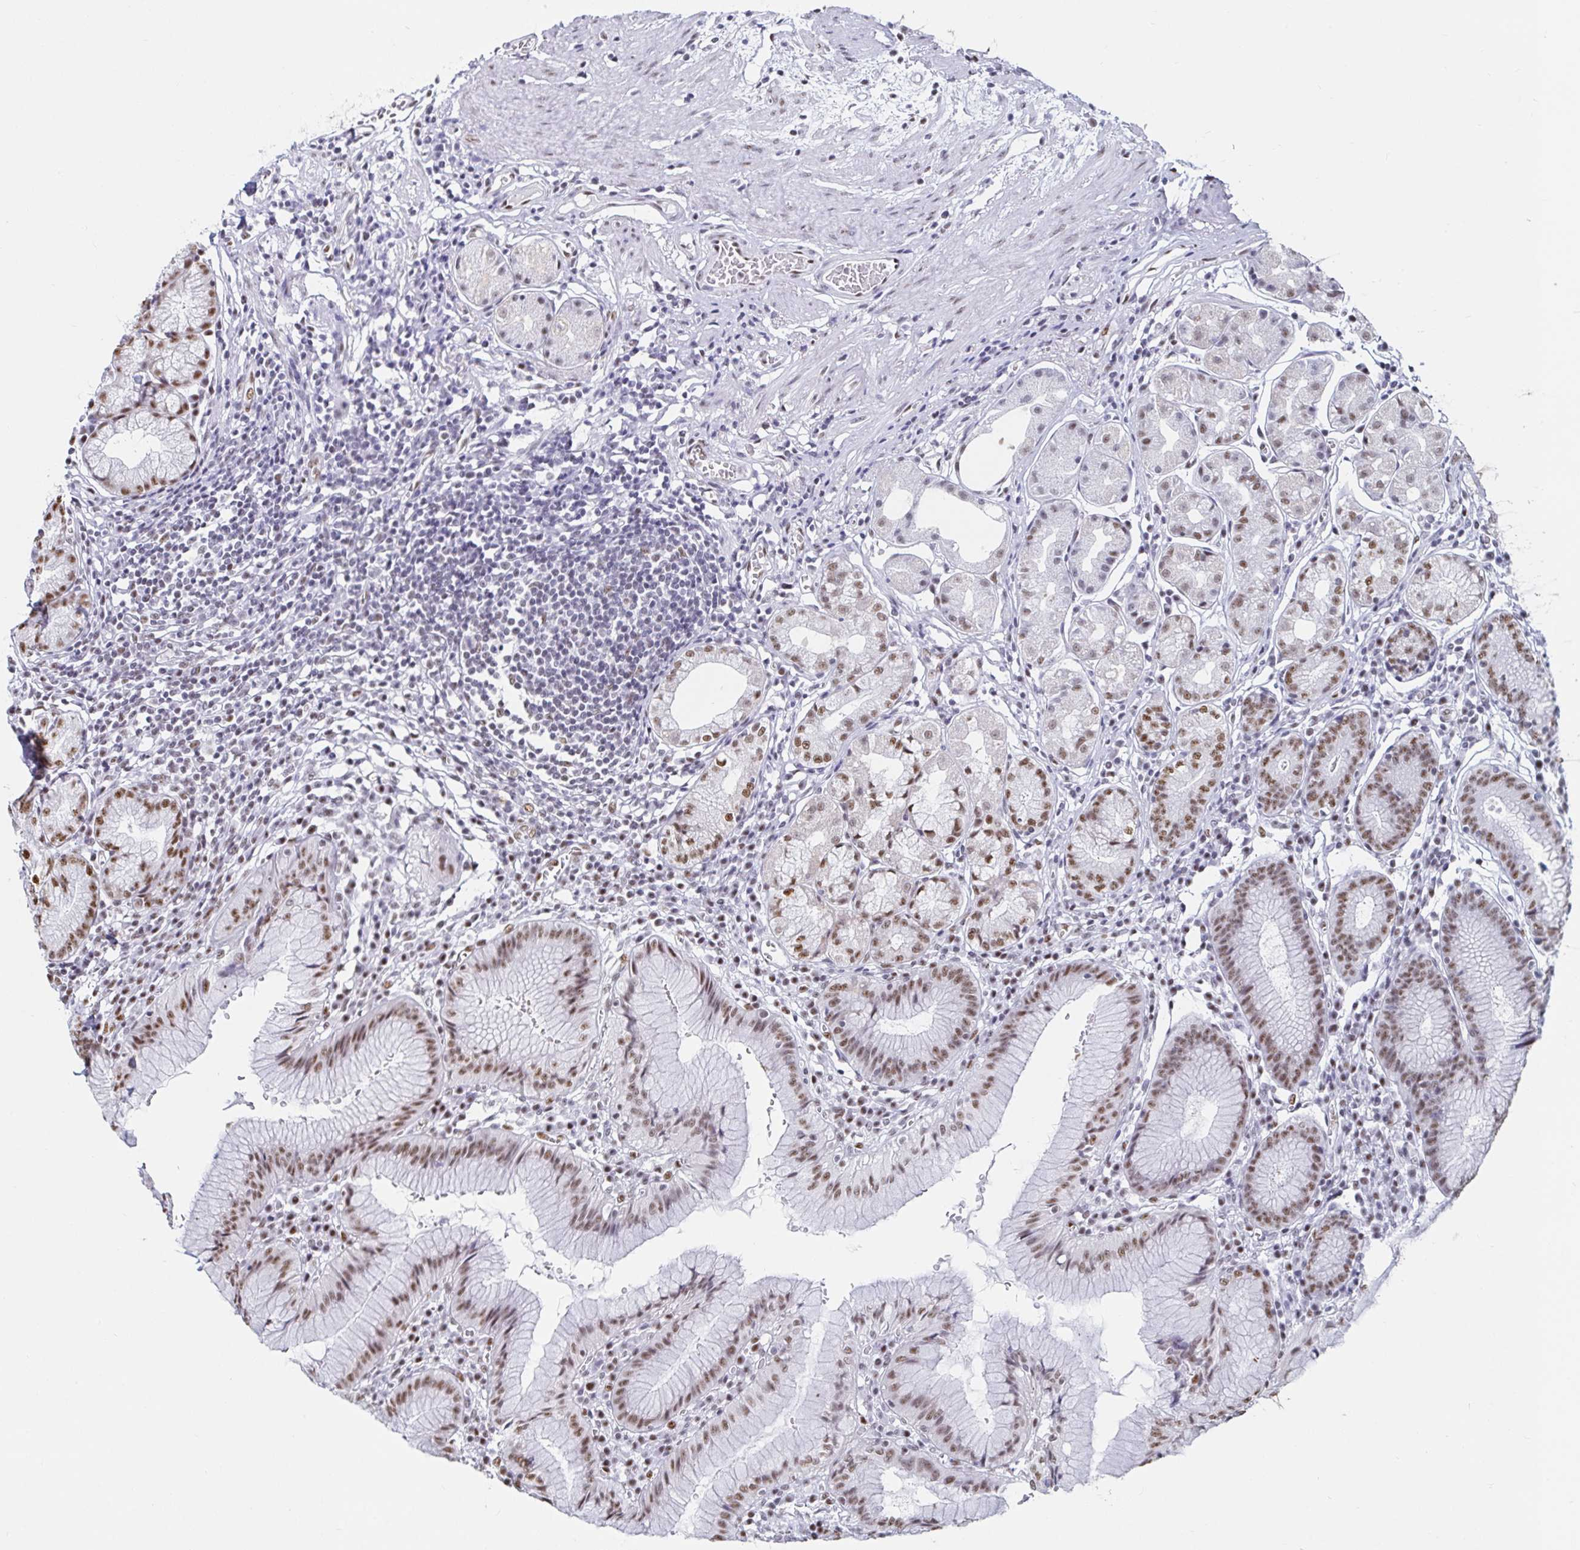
{"staining": {"intensity": "moderate", "quantity": "25%-75%", "location": "nuclear"}, "tissue": "stomach", "cell_type": "Glandular cells", "image_type": "normal", "snomed": [{"axis": "morphology", "description": "Normal tissue, NOS"}, {"axis": "topography", "description": "Stomach"}], "caption": "Human stomach stained for a protein (brown) demonstrates moderate nuclear positive positivity in about 25%-75% of glandular cells.", "gene": "DDX39B", "patient": {"sex": "male", "age": 55}}